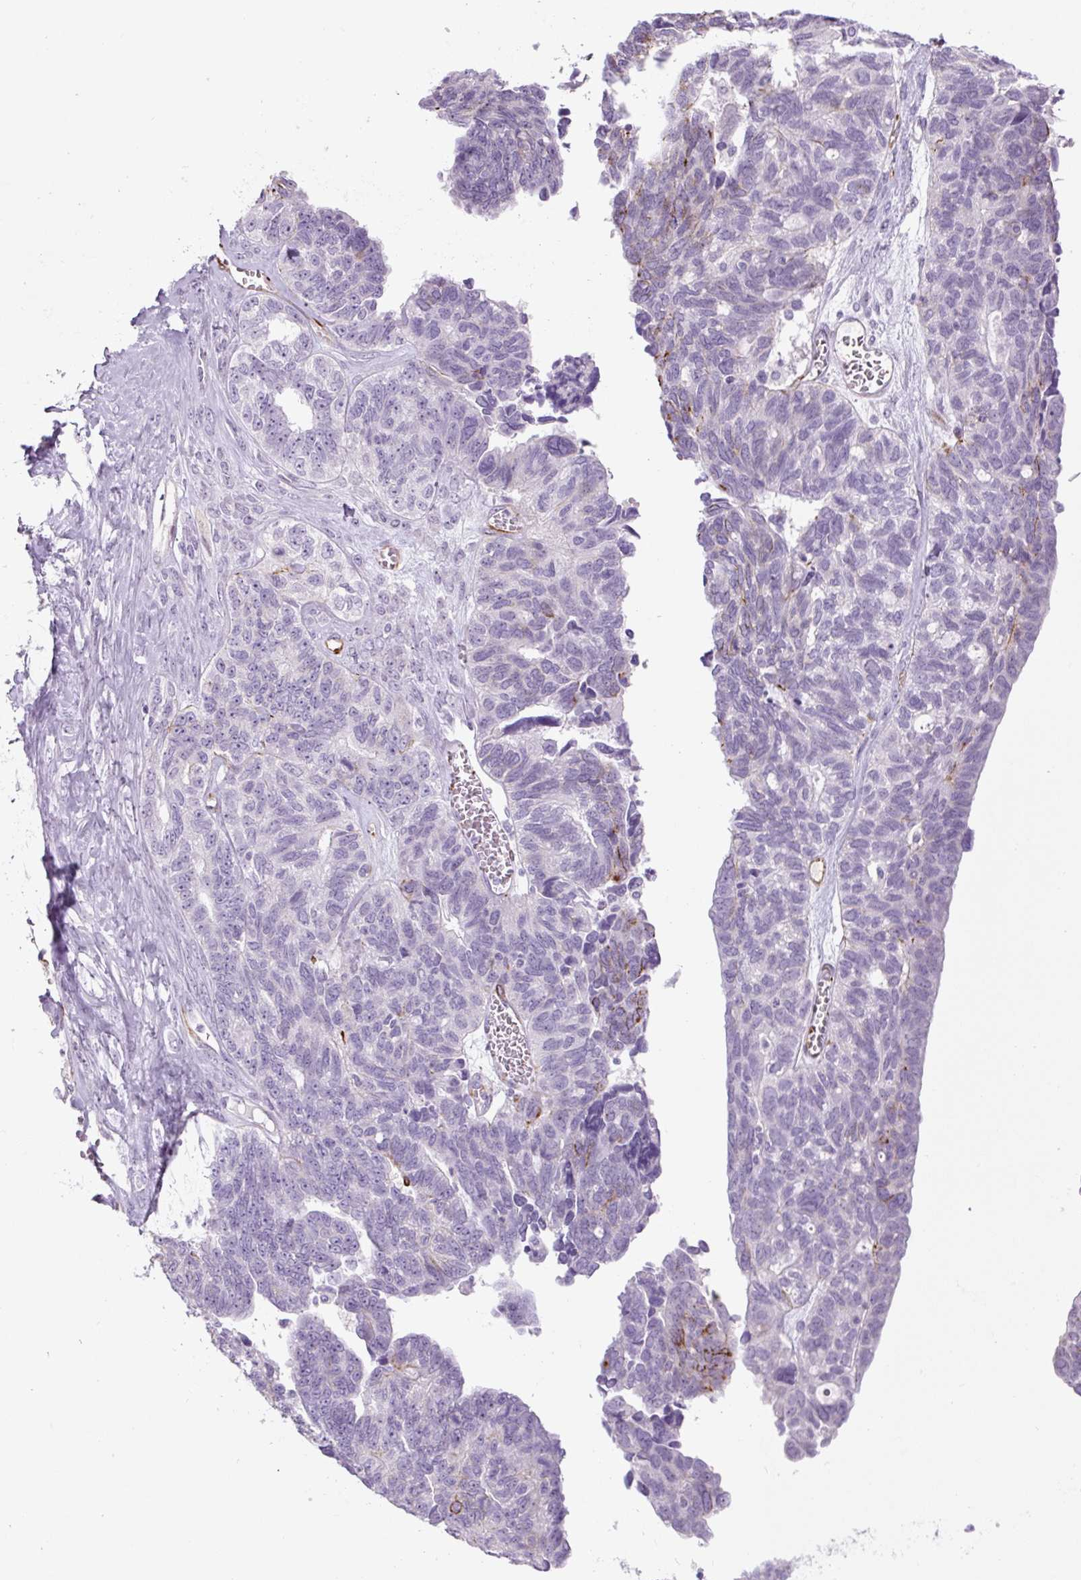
{"staining": {"intensity": "negative", "quantity": "none", "location": "none"}, "tissue": "ovarian cancer", "cell_type": "Tumor cells", "image_type": "cancer", "snomed": [{"axis": "morphology", "description": "Cystadenocarcinoma, serous, NOS"}, {"axis": "topography", "description": "Ovary"}], "caption": "IHC of human ovarian cancer (serous cystadenocarcinoma) exhibits no staining in tumor cells. Nuclei are stained in blue.", "gene": "NES", "patient": {"sex": "female", "age": 79}}